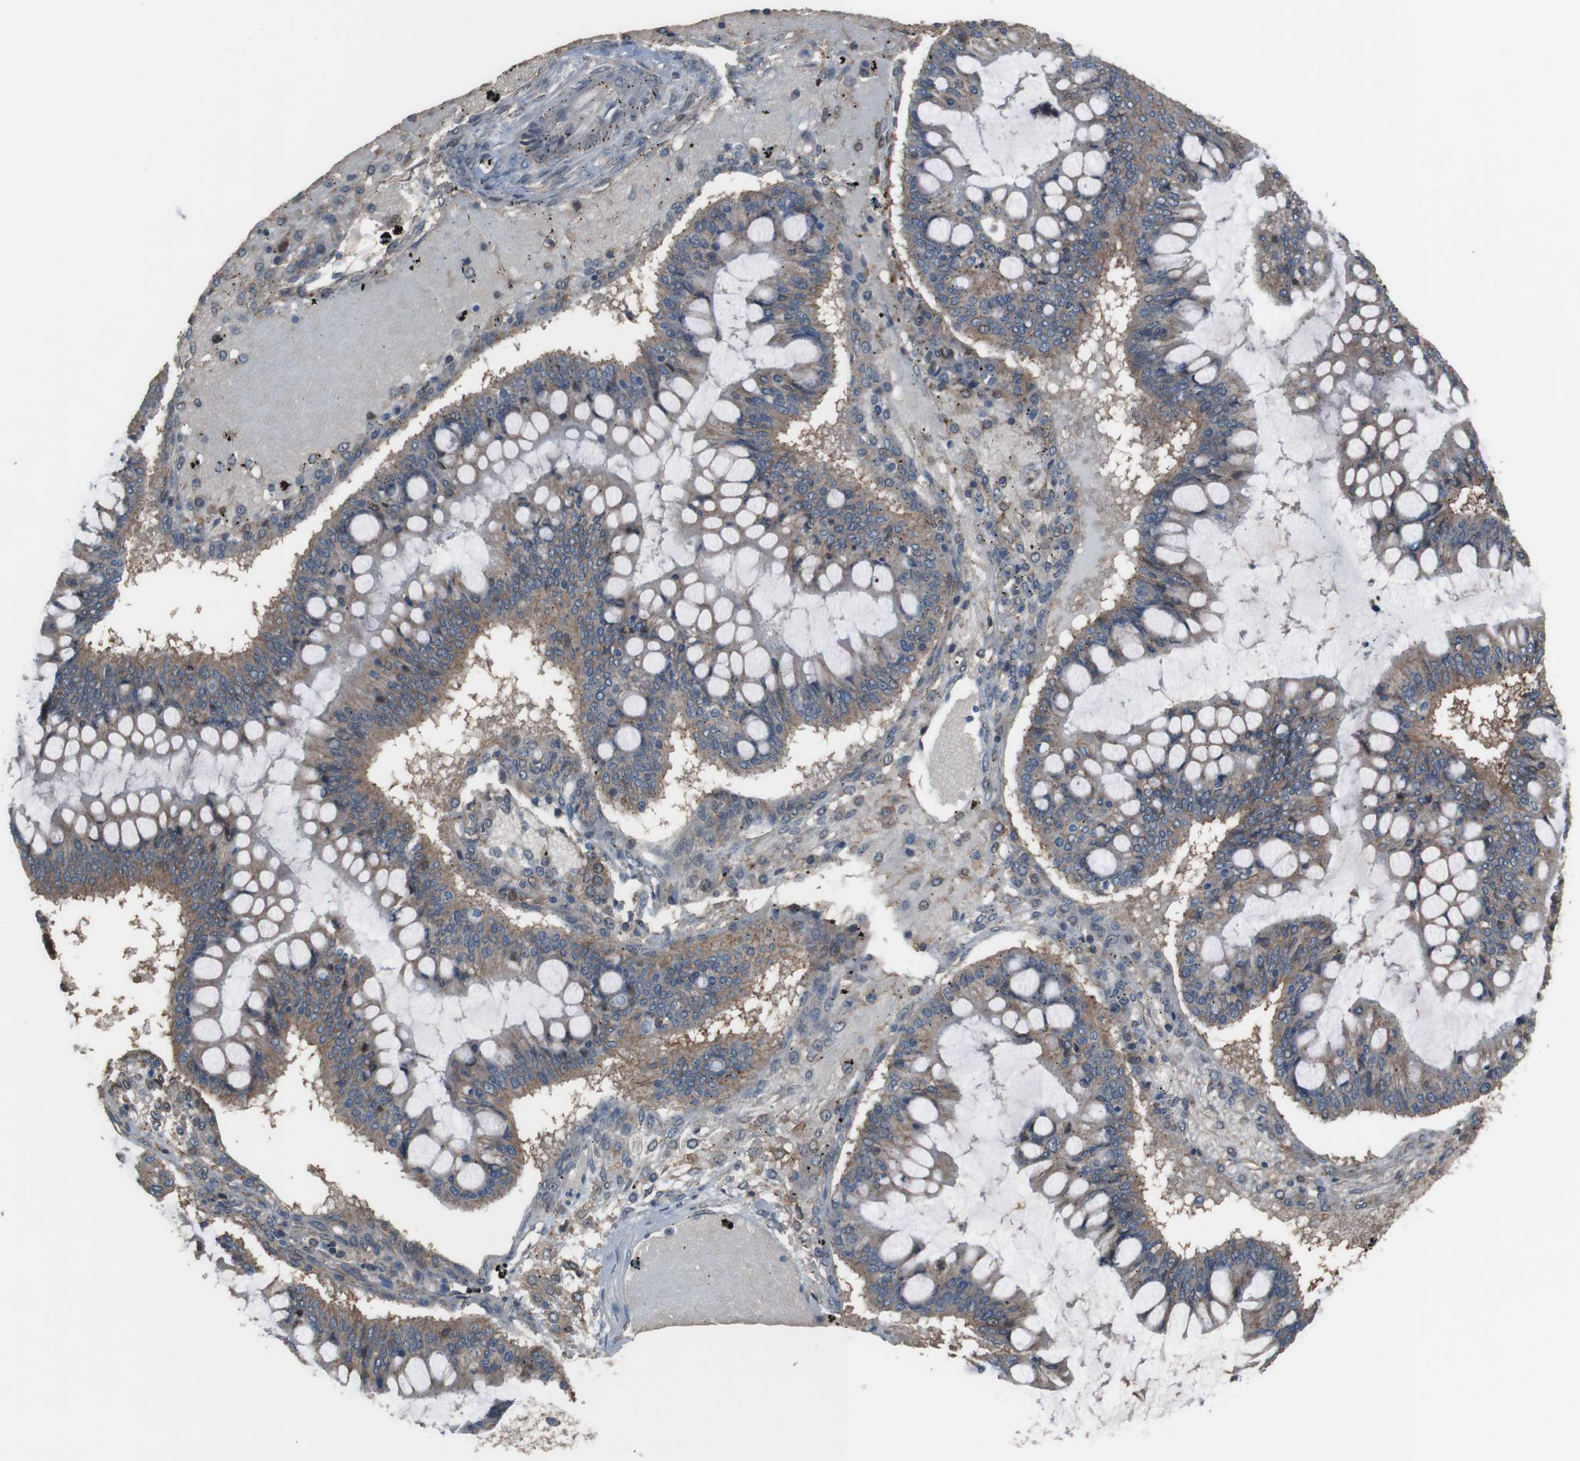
{"staining": {"intensity": "moderate", "quantity": ">75%", "location": "cytoplasmic/membranous"}, "tissue": "ovarian cancer", "cell_type": "Tumor cells", "image_type": "cancer", "snomed": [{"axis": "morphology", "description": "Cystadenocarcinoma, mucinous, NOS"}, {"axis": "topography", "description": "Ovary"}], "caption": "The immunohistochemical stain shows moderate cytoplasmic/membranous staining in tumor cells of mucinous cystadenocarcinoma (ovarian) tissue. (IHC, brightfield microscopy, high magnification).", "gene": "ATP2B1", "patient": {"sex": "female", "age": 73}}